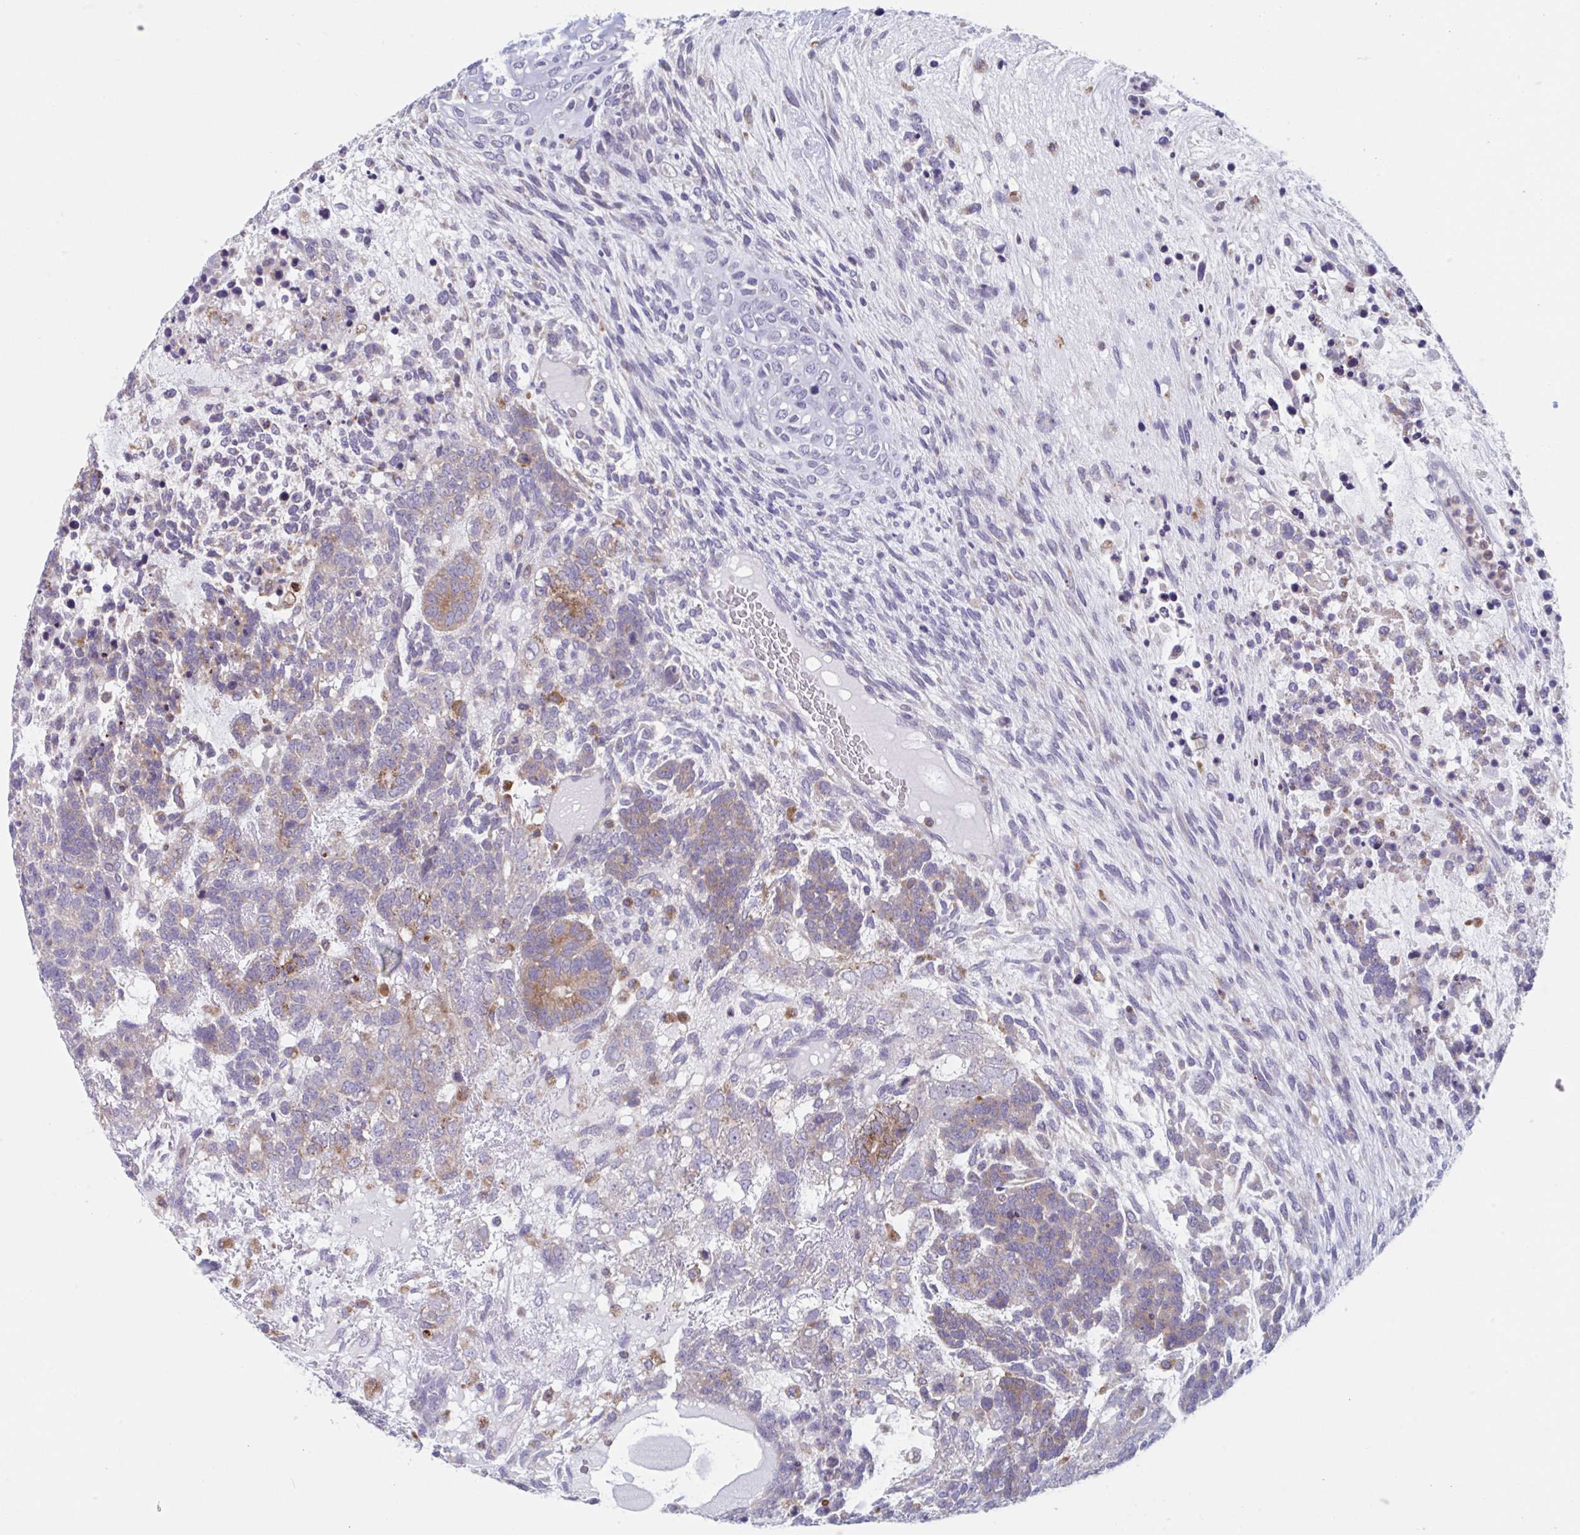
{"staining": {"intensity": "moderate", "quantity": "<25%", "location": "cytoplasmic/membranous"}, "tissue": "testis cancer", "cell_type": "Tumor cells", "image_type": "cancer", "snomed": [{"axis": "morphology", "description": "Carcinoma, Embryonal, NOS"}, {"axis": "topography", "description": "Testis"}], "caption": "A photomicrograph of testis embryonal carcinoma stained for a protein displays moderate cytoplasmic/membranous brown staining in tumor cells.", "gene": "NIPSNAP1", "patient": {"sex": "male", "age": 23}}